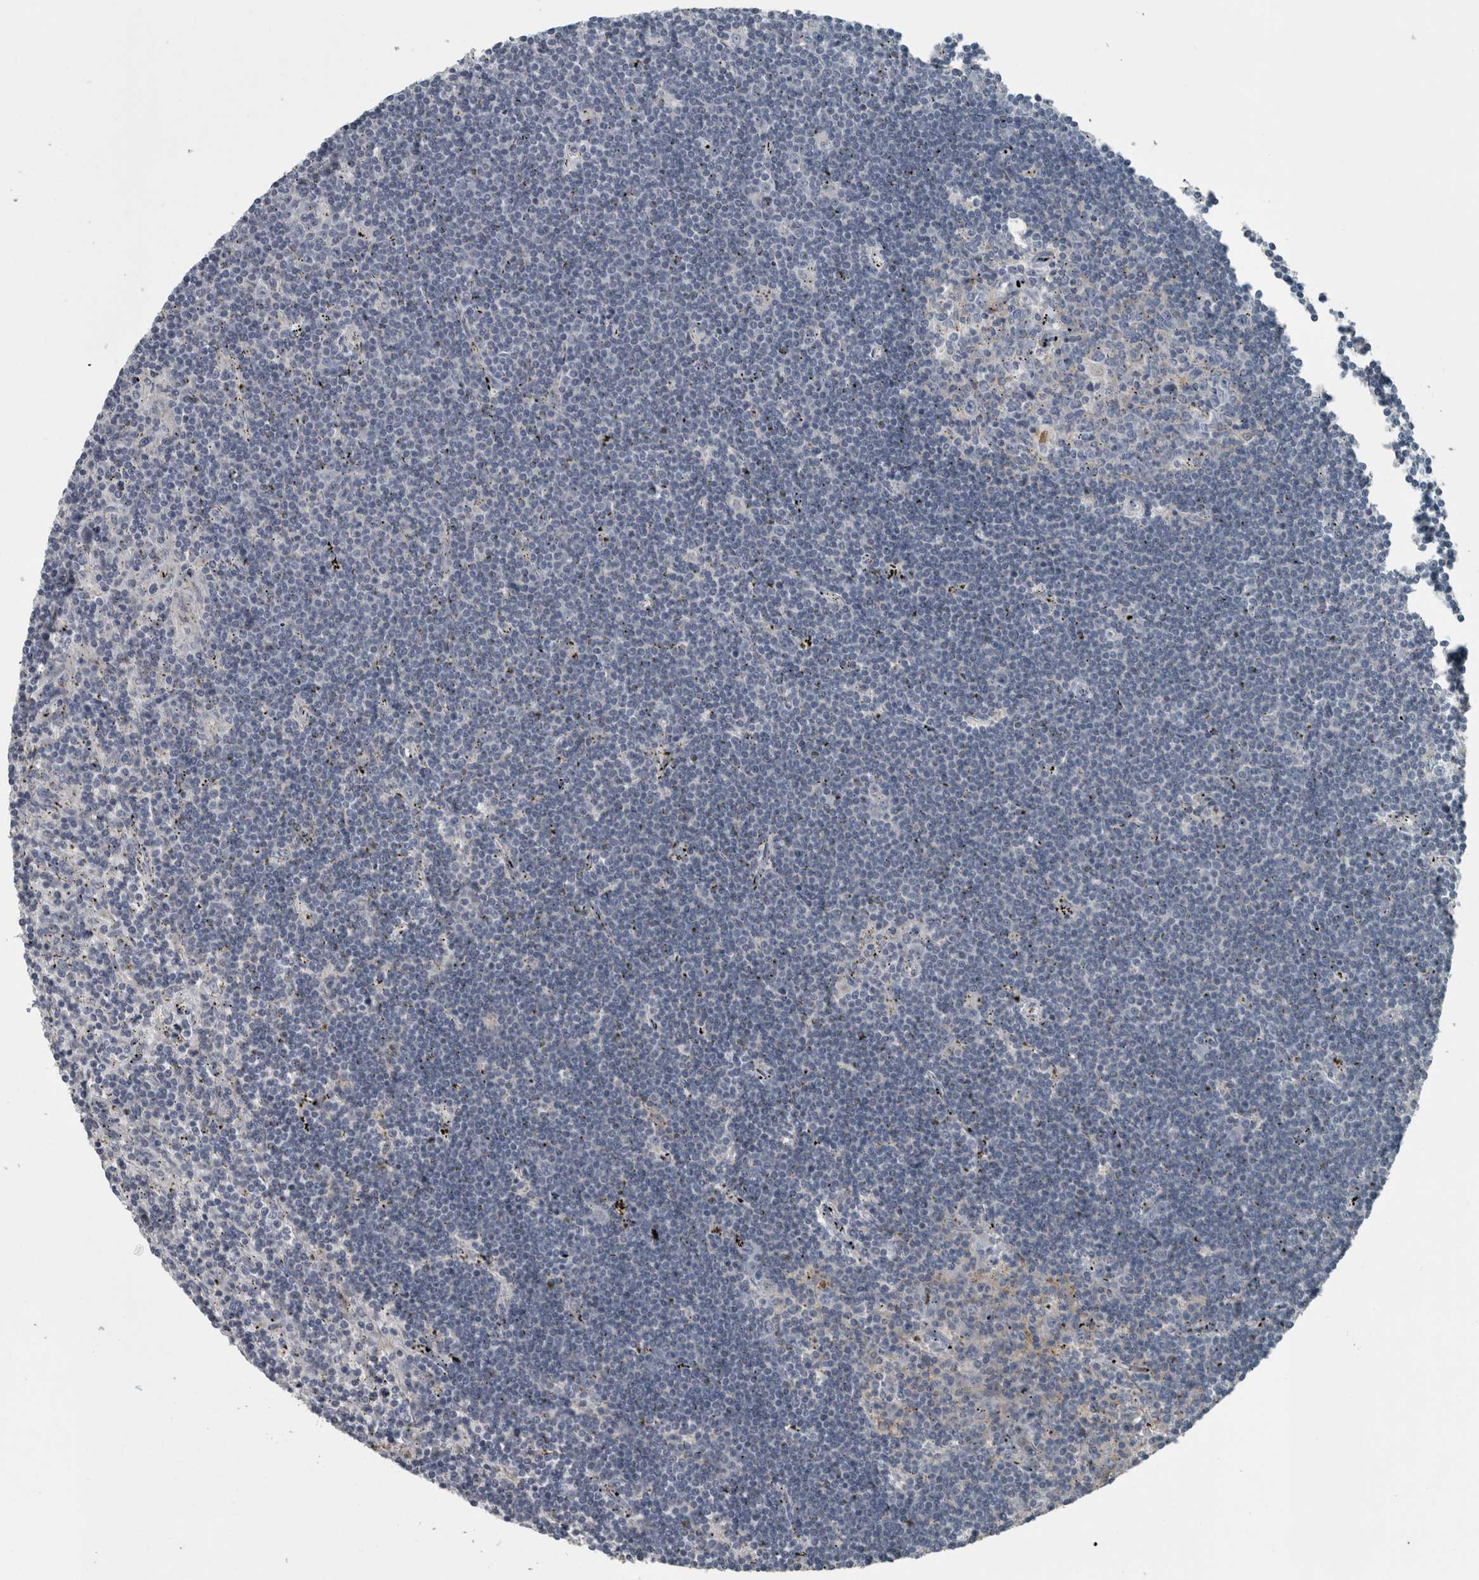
{"staining": {"intensity": "negative", "quantity": "none", "location": "none"}, "tissue": "lymphoma", "cell_type": "Tumor cells", "image_type": "cancer", "snomed": [{"axis": "morphology", "description": "Malignant lymphoma, non-Hodgkin's type, Low grade"}, {"axis": "topography", "description": "Spleen"}], "caption": "DAB (3,3'-diaminobenzidine) immunohistochemical staining of human malignant lymphoma, non-Hodgkin's type (low-grade) demonstrates no significant positivity in tumor cells.", "gene": "KRT20", "patient": {"sex": "male", "age": 76}}